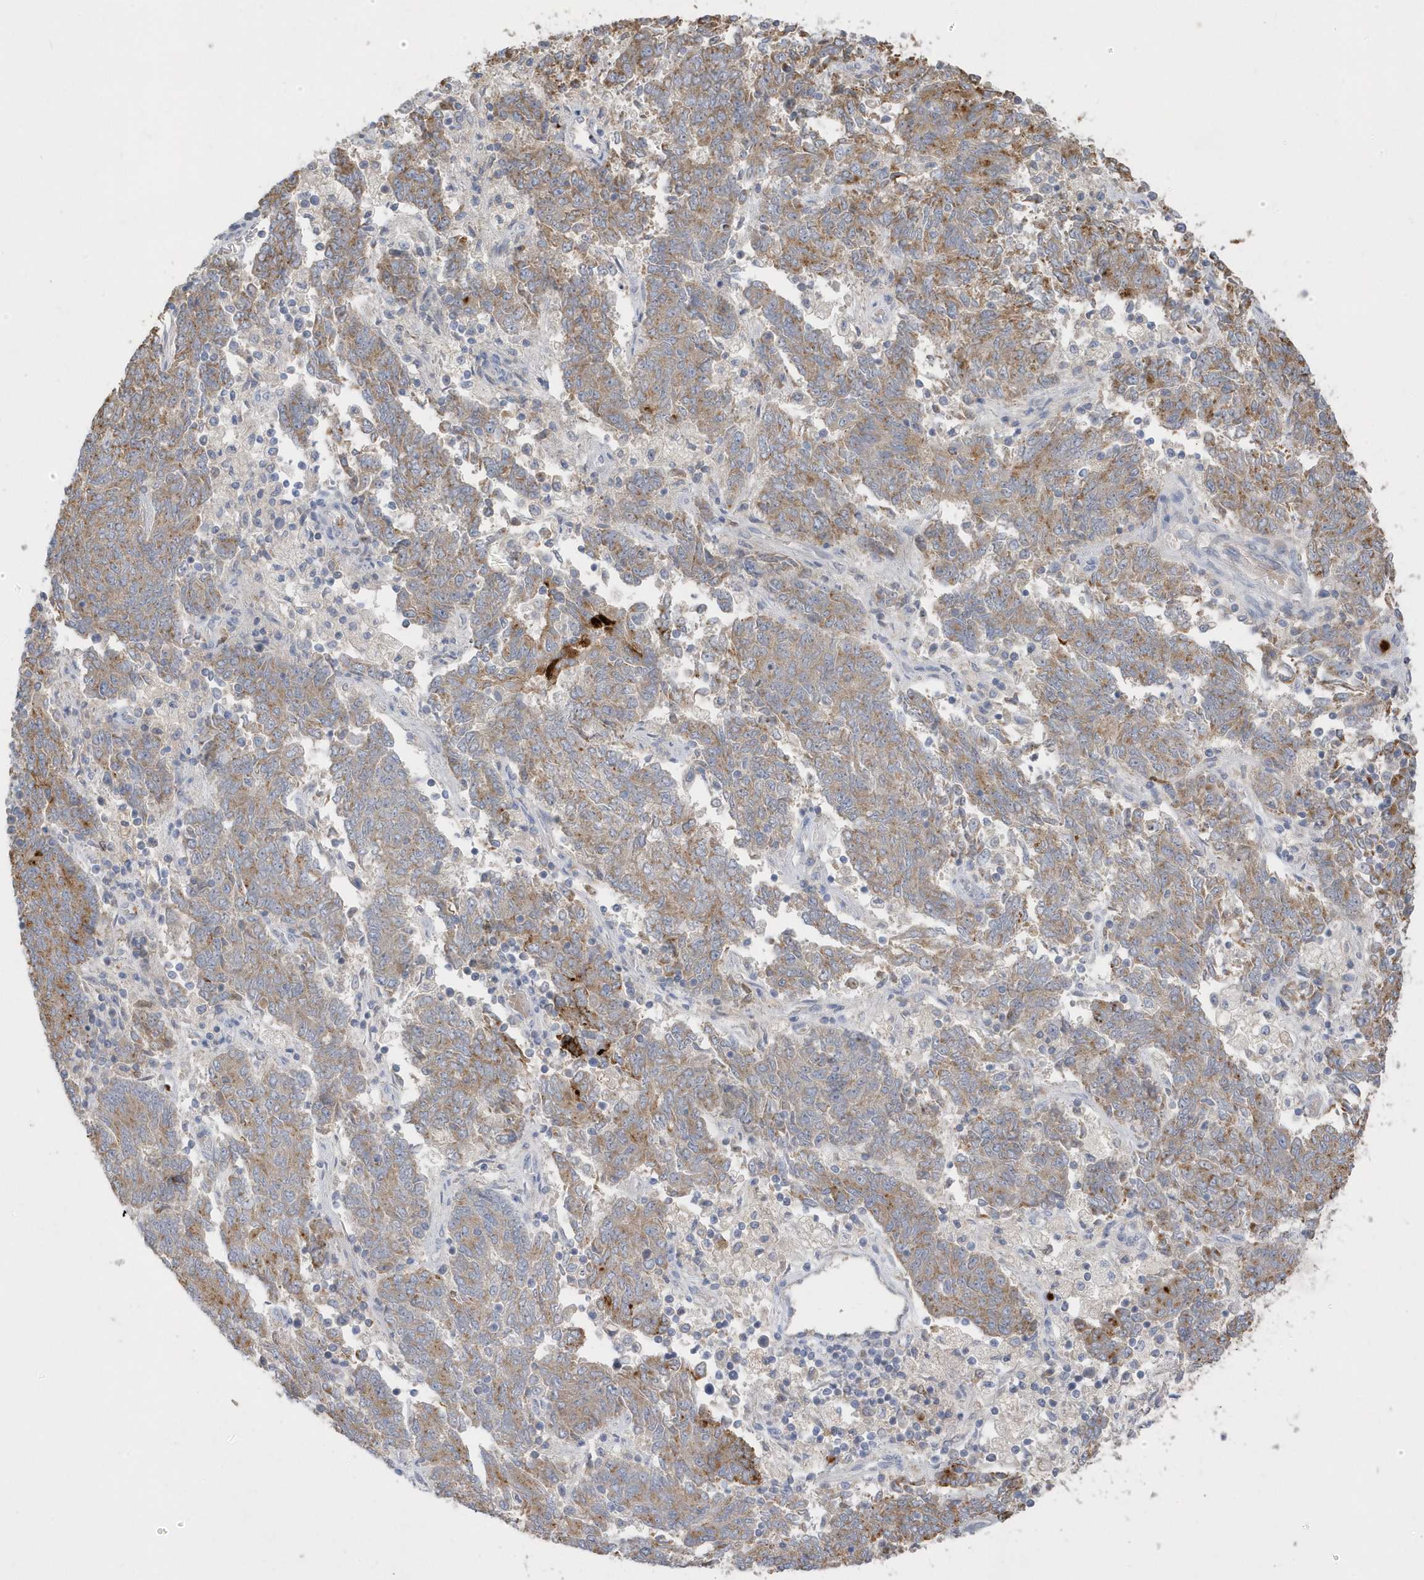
{"staining": {"intensity": "moderate", "quantity": ">75%", "location": "cytoplasmic/membranous"}, "tissue": "endometrial cancer", "cell_type": "Tumor cells", "image_type": "cancer", "snomed": [{"axis": "morphology", "description": "Adenocarcinoma, NOS"}, {"axis": "topography", "description": "Endometrium"}], "caption": "Protein staining displays moderate cytoplasmic/membranous expression in approximately >75% of tumor cells in endometrial adenocarcinoma.", "gene": "DPP9", "patient": {"sex": "female", "age": 80}}